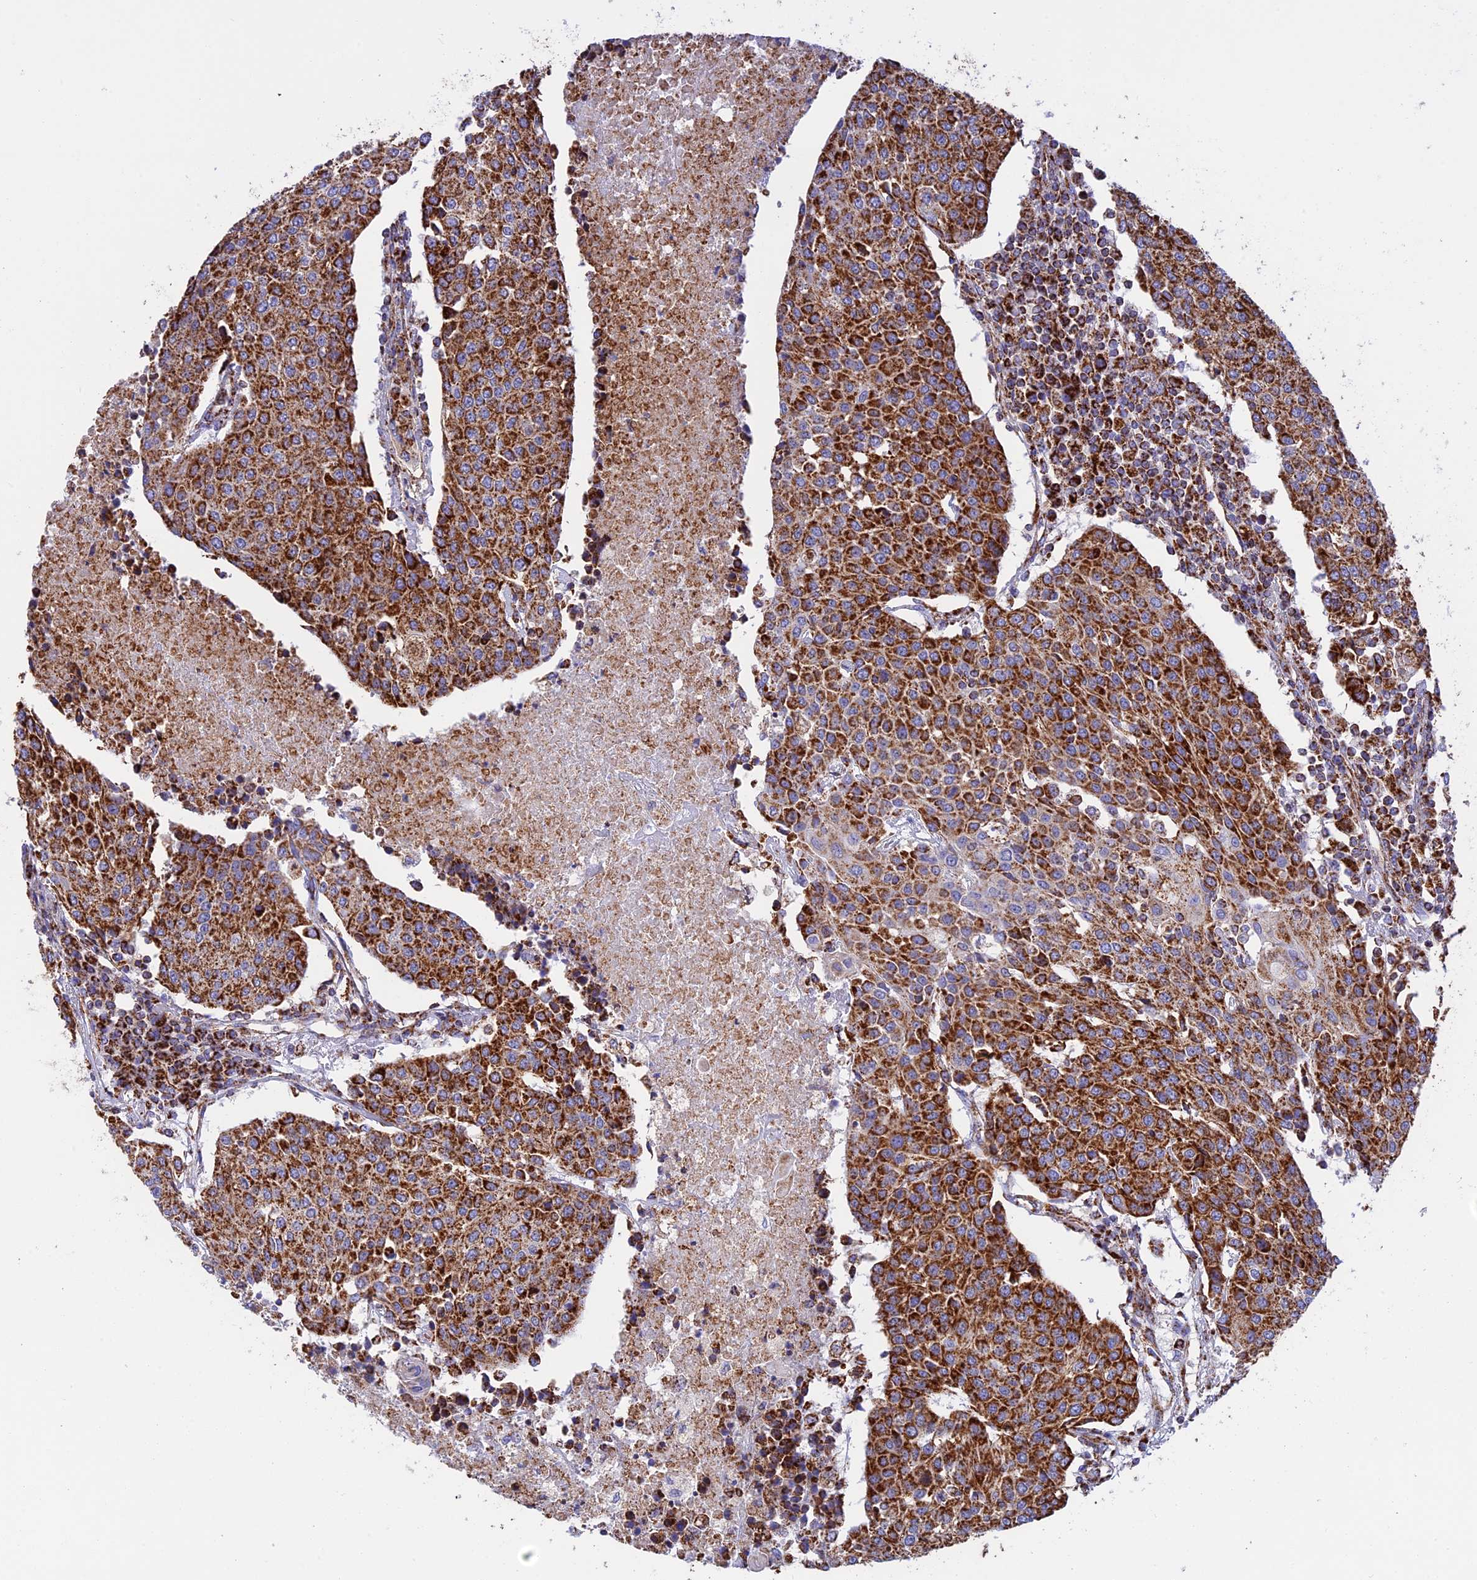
{"staining": {"intensity": "strong", "quantity": ">75%", "location": "cytoplasmic/membranous"}, "tissue": "urothelial cancer", "cell_type": "Tumor cells", "image_type": "cancer", "snomed": [{"axis": "morphology", "description": "Urothelial carcinoma, High grade"}, {"axis": "topography", "description": "Urinary bladder"}], "caption": "An immunohistochemistry photomicrograph of neoplastic tissue is shown. Protein staining in brown highlights strong cytoplasmic/membranous positivity in urothelial cancer within tumor cells. Ihc stains the protein in brown and the nuclei are stained blue.", "gene": "UQCRB", "patient": {"sex": "female", "age": 85}}